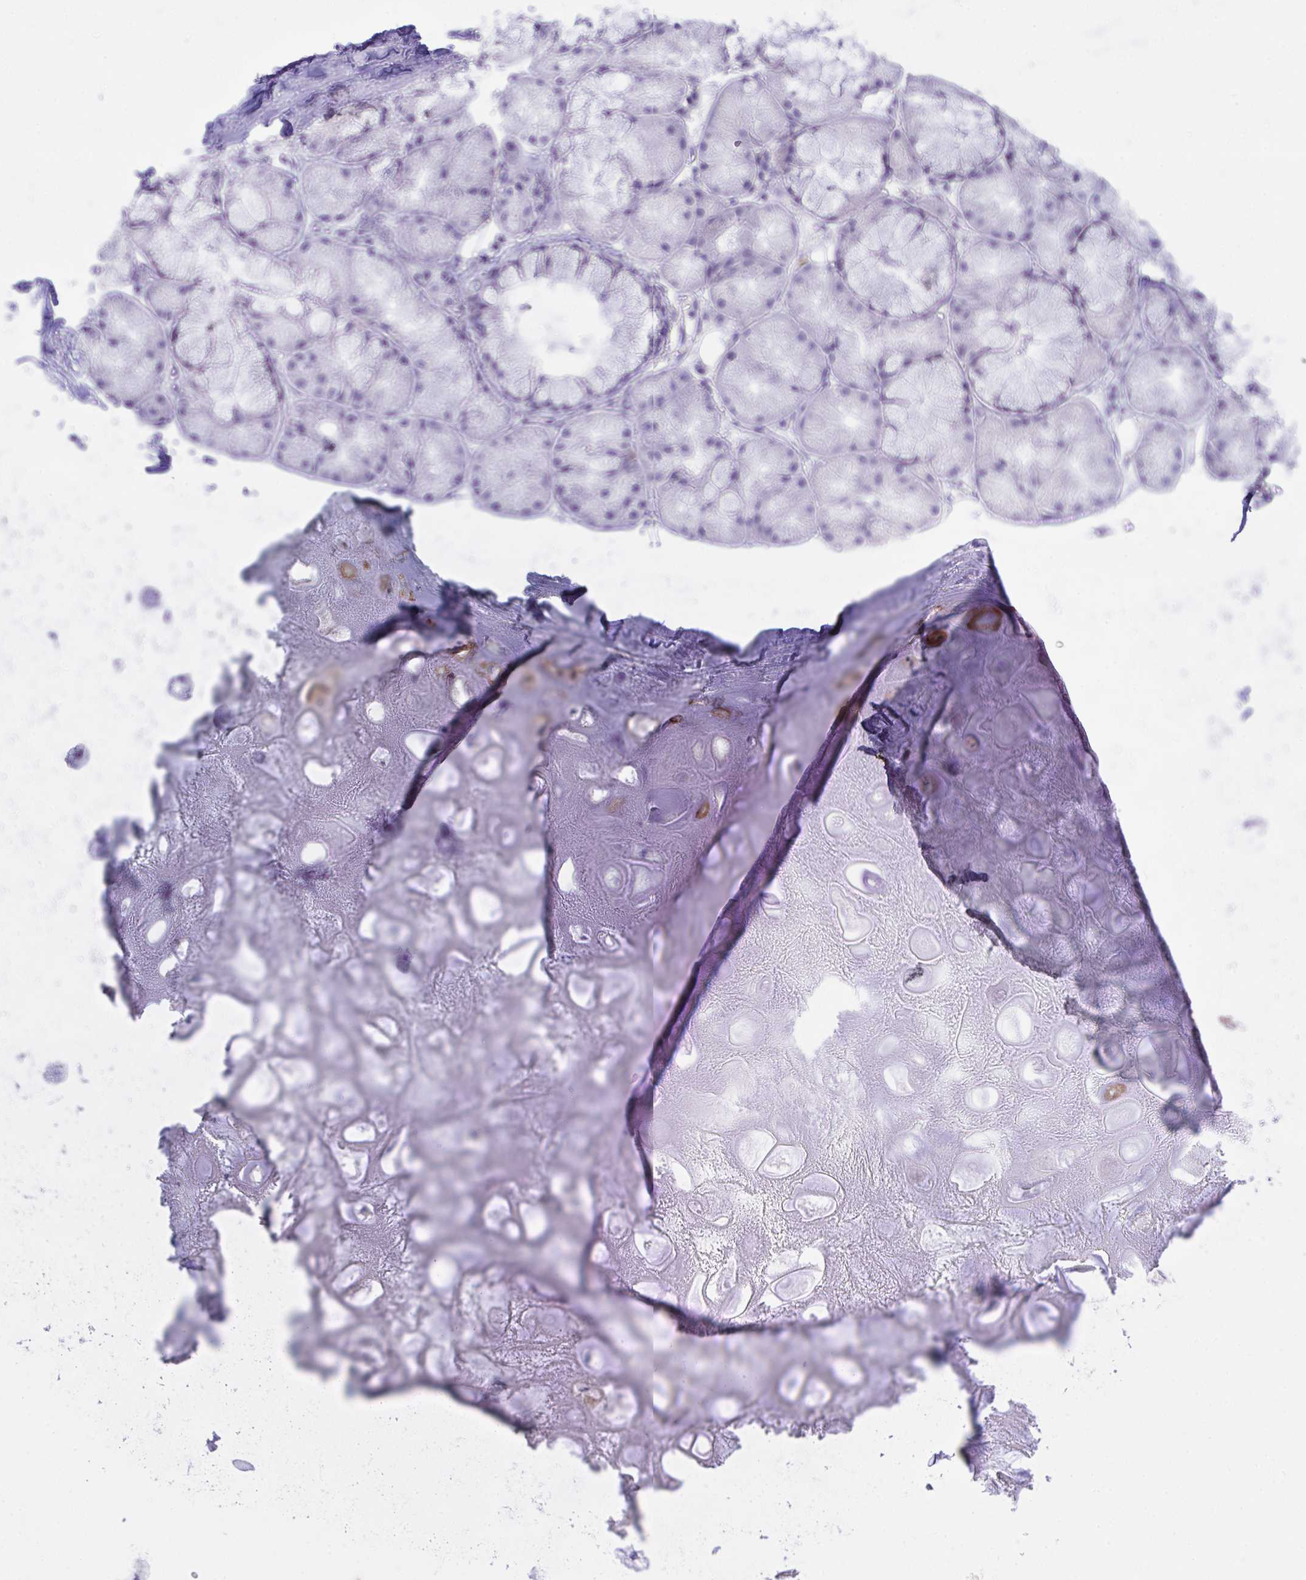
{"staining": {"intensity": "negative", "quantity": "none", "location": "none"}, "tissue": "adipose tissue", "cell_type": "Adipocytes", "image_type": "normal", "snomed": [{"axis": "morphology", "description": "Normal tissue, NOS"}, {"axis": "topography", "description": "Lymph node"}, {"axis": "topography", "description": "Cartilage tissue"}, {"axis": "topography", "description": "Nasopharynx"}], "caption": "DAB immunohistochemical staining of unremarkable adipose tissue shows no significant expression in adipocytes.", "gene": "PLEKHH1", "patient": {"sex": "male", "age": 63}}